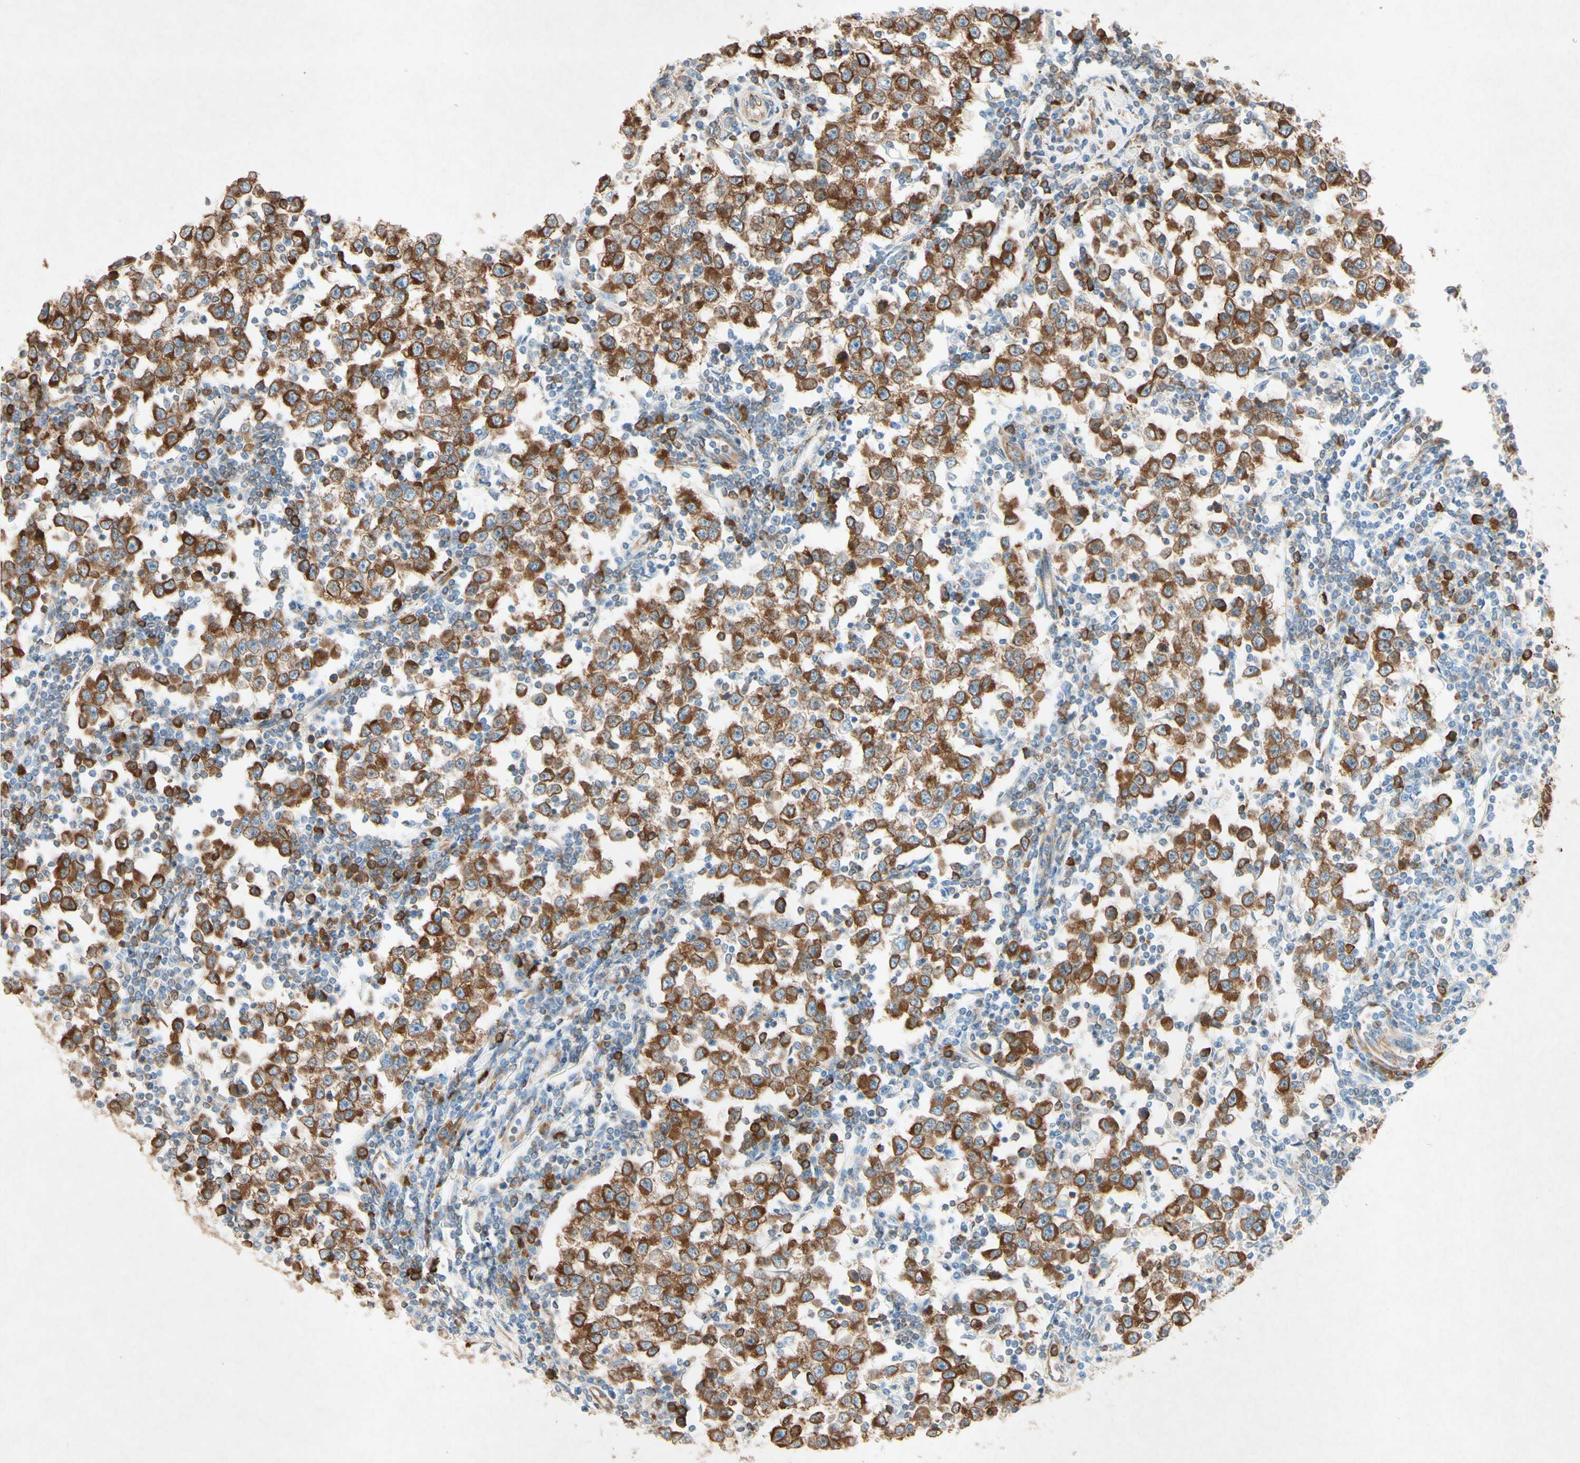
{"staining": {"intensity": "strong", "quantity": ">75%", "location": "cytoplasmic/membranous"}, "tissue": "testis cancer", "cell_type": "Tumor cells", "image_type": "cancer", "snomed": [{"axis": "morphology", "description": "Seminoma, NOS"}, {"axis": "topography", "description": "Testis"}], "caption": "The photomicrograph shows immunohistochemical staining of seminoma (testis). There is strong cytoplasmic/membranous expression is identified in about >75% of tumor cells.", "gene": "PABPC1", "patient": {"sex": "male", "age": 65}}